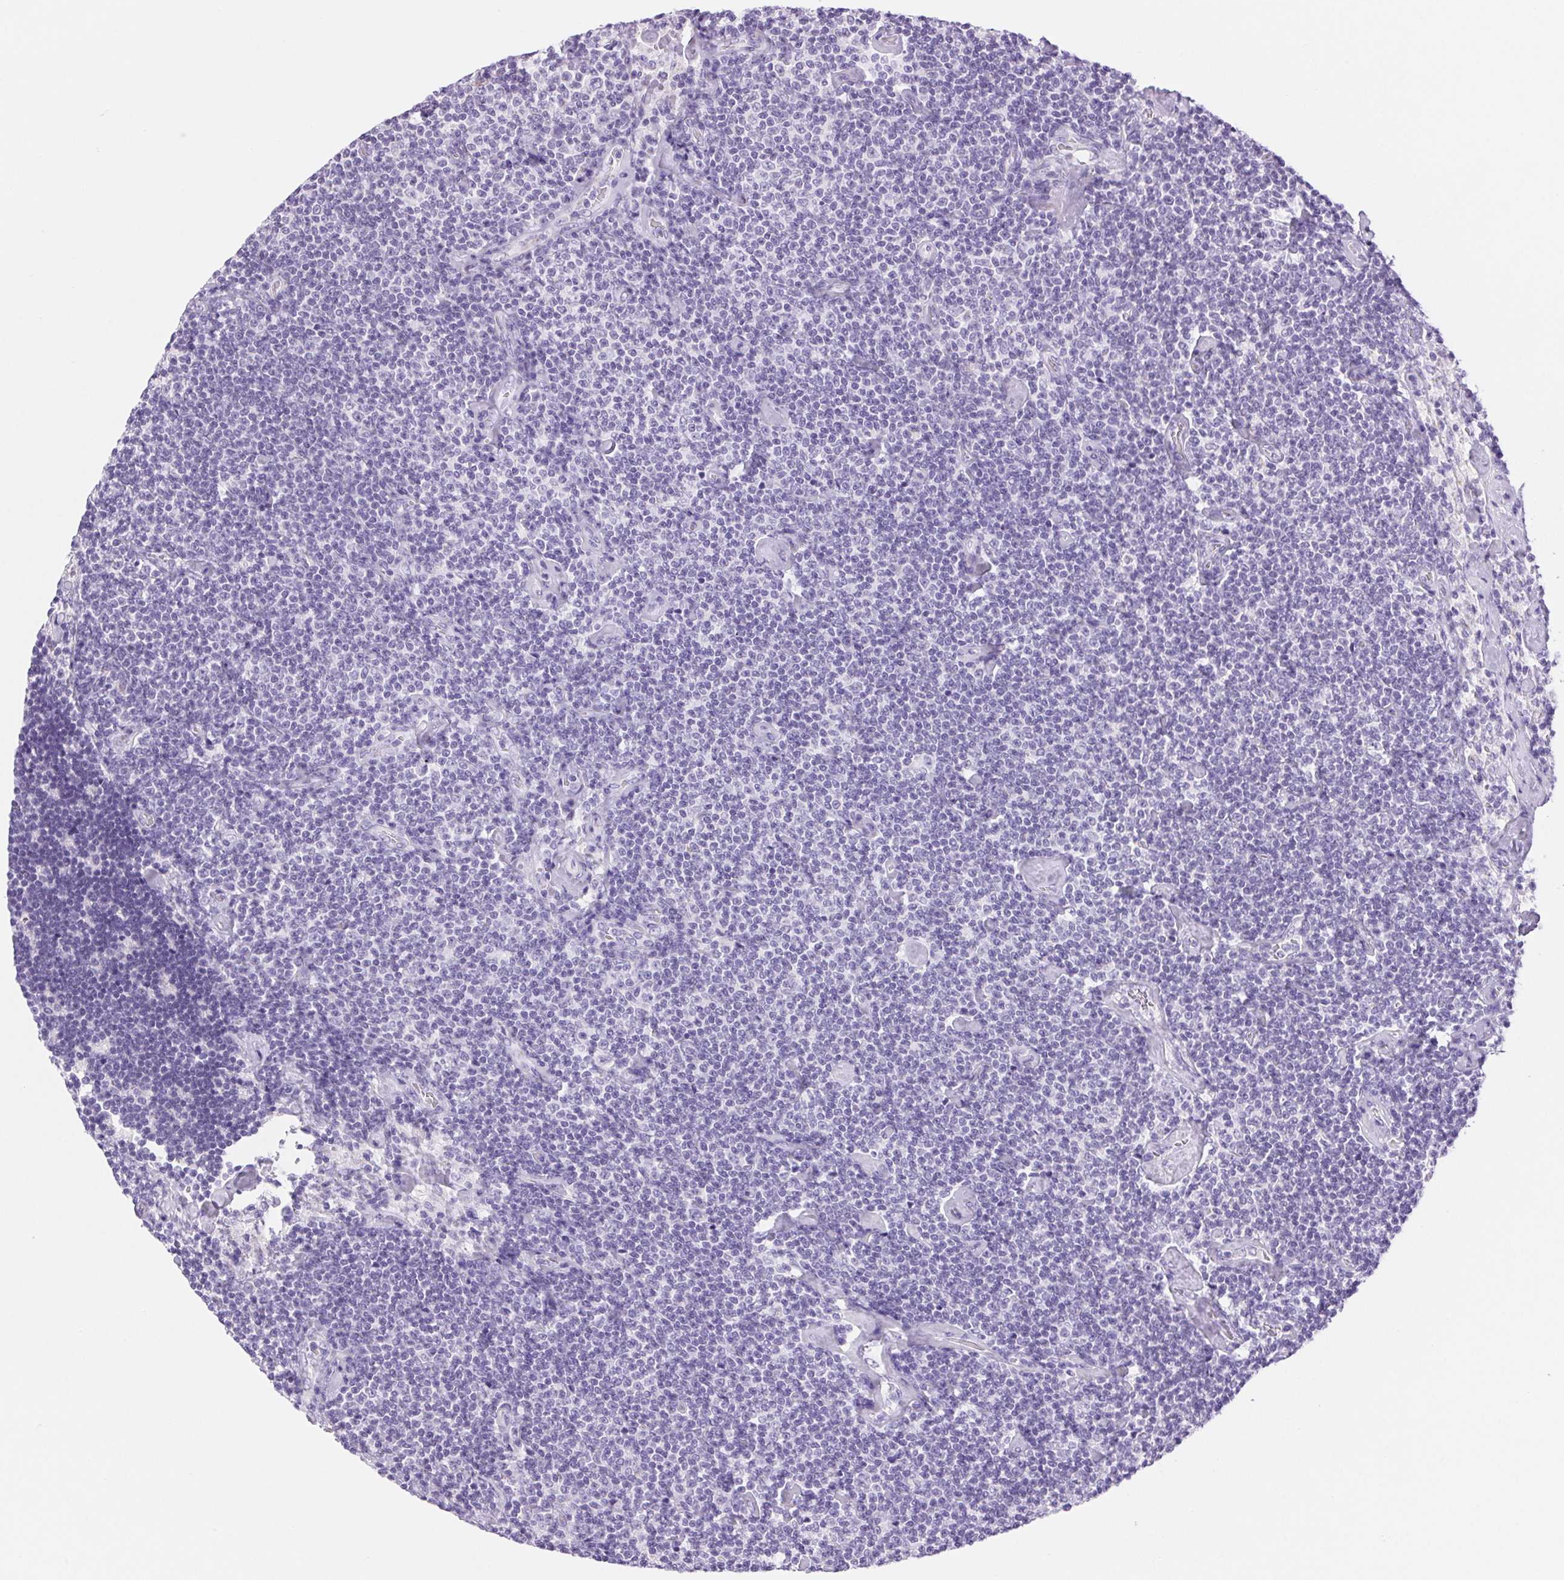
{"staining": {"intensity": "negative", "quantity": "none", "location": "none"}, "tissue": "lymphoma", "cell_type": "Tumor cells", "image_type": "cancer", "snomed": [{"axis": "morphology", "description": "Malignant lymphoma, non-Hodgkin's type, Low grade"}, {"axis": "topography", "description": "Lymph node"}], "caption": "High power microscopy micrograph of an immunohistochemistry image of malignant lymphoma, non-Hodgkin's type (low-grade), revealing no significant staining in tumor cells.", "gene": "SERPINB3", "patient": {"sex": "male", "age": 81}}